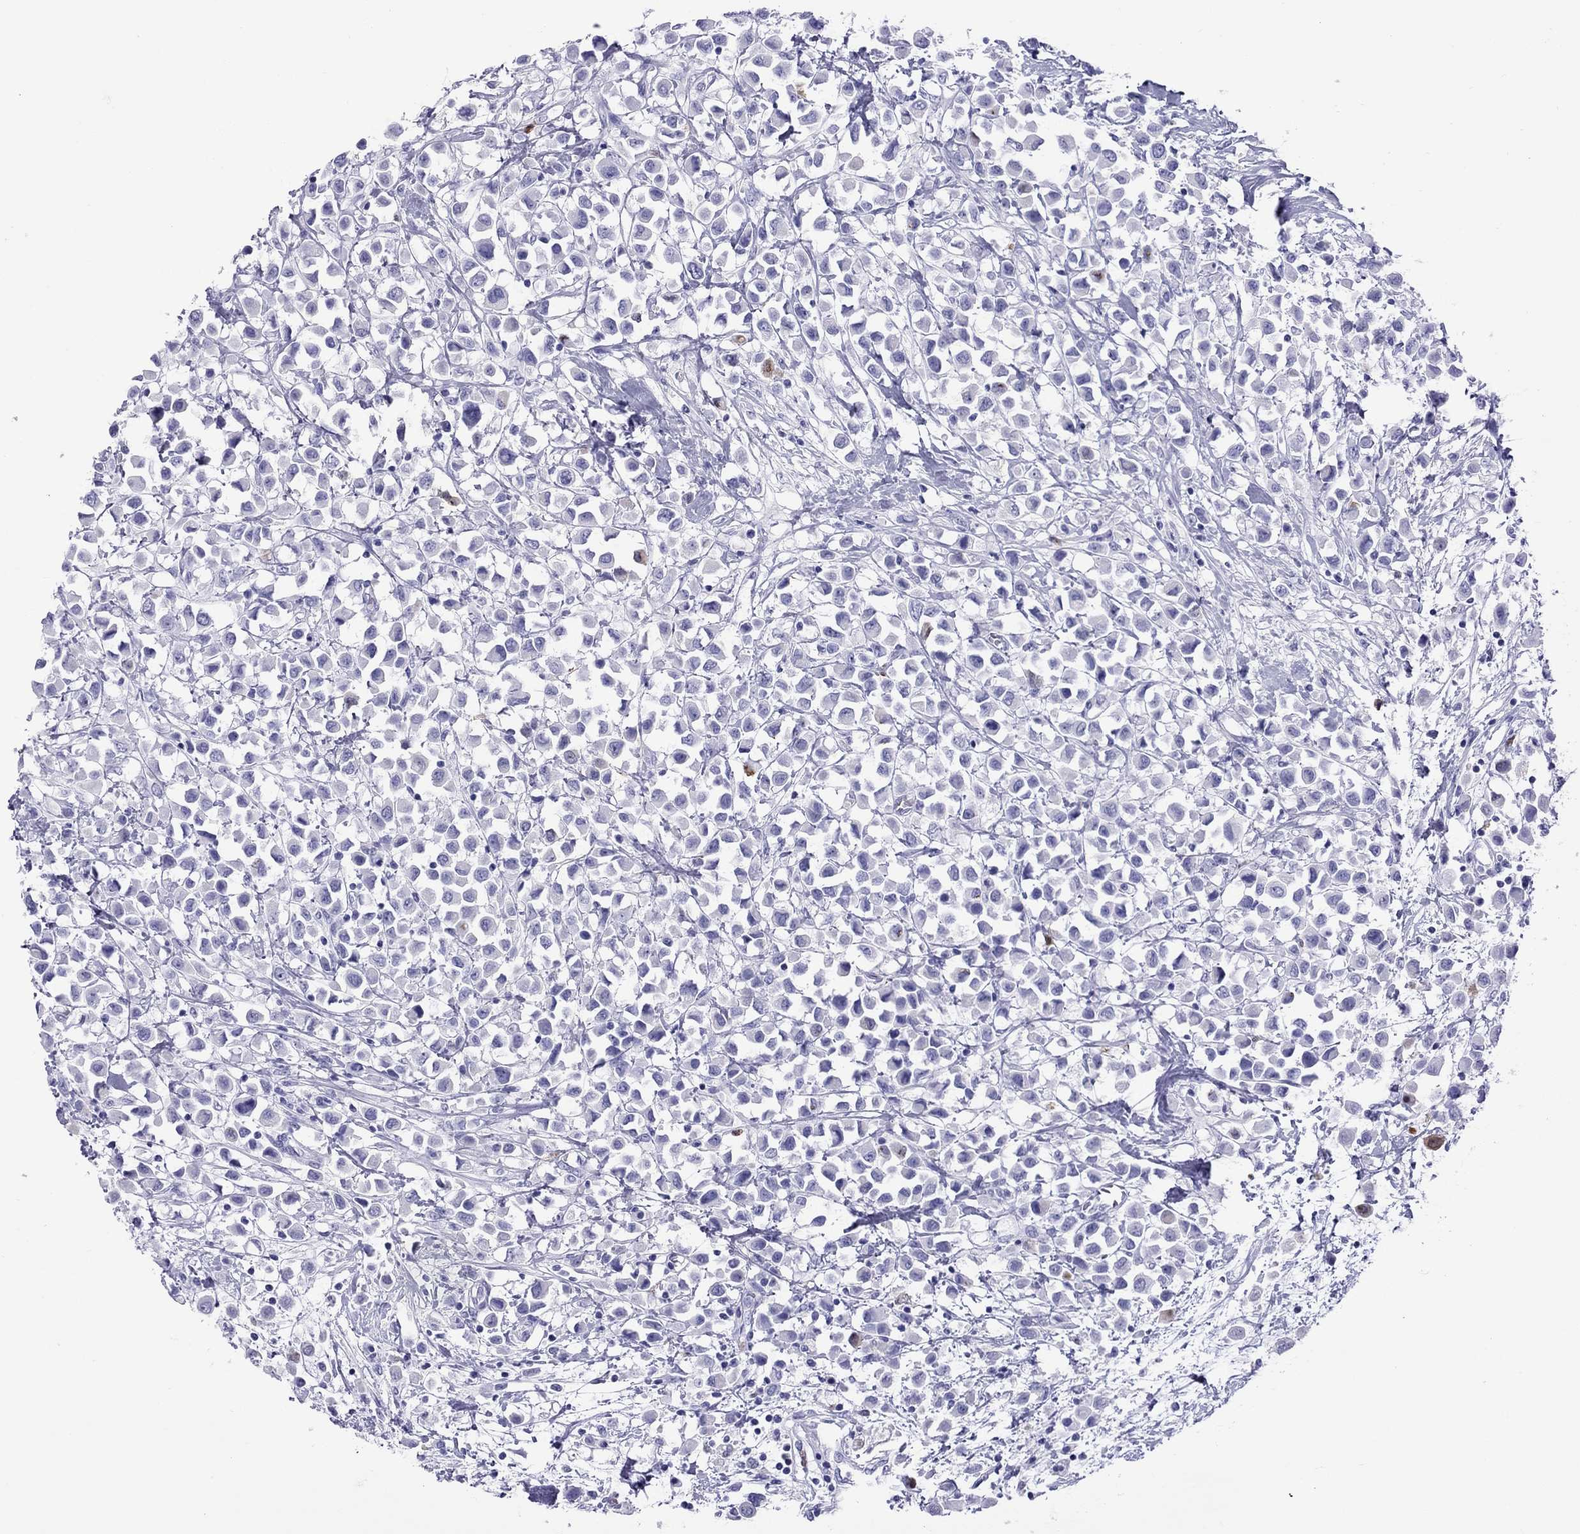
{"staining": {"intensity": "negative", "quantity": "none", "location": "none"}, "tissue": "breast cancer", "cell_type": "Tumor cells", "image_type": "cancer", "snomed": [{"axis": "morphology", "description": "Duct carcinoma"}, {"axis": "topography", "description": "Breast"}], "caption": "The photomicrograph shows no staining of tumor cells in infiltrating ductal carcinoma (breast).", "gene": "SLAMF1", "patient": {"sex": "female", "age": 61}}